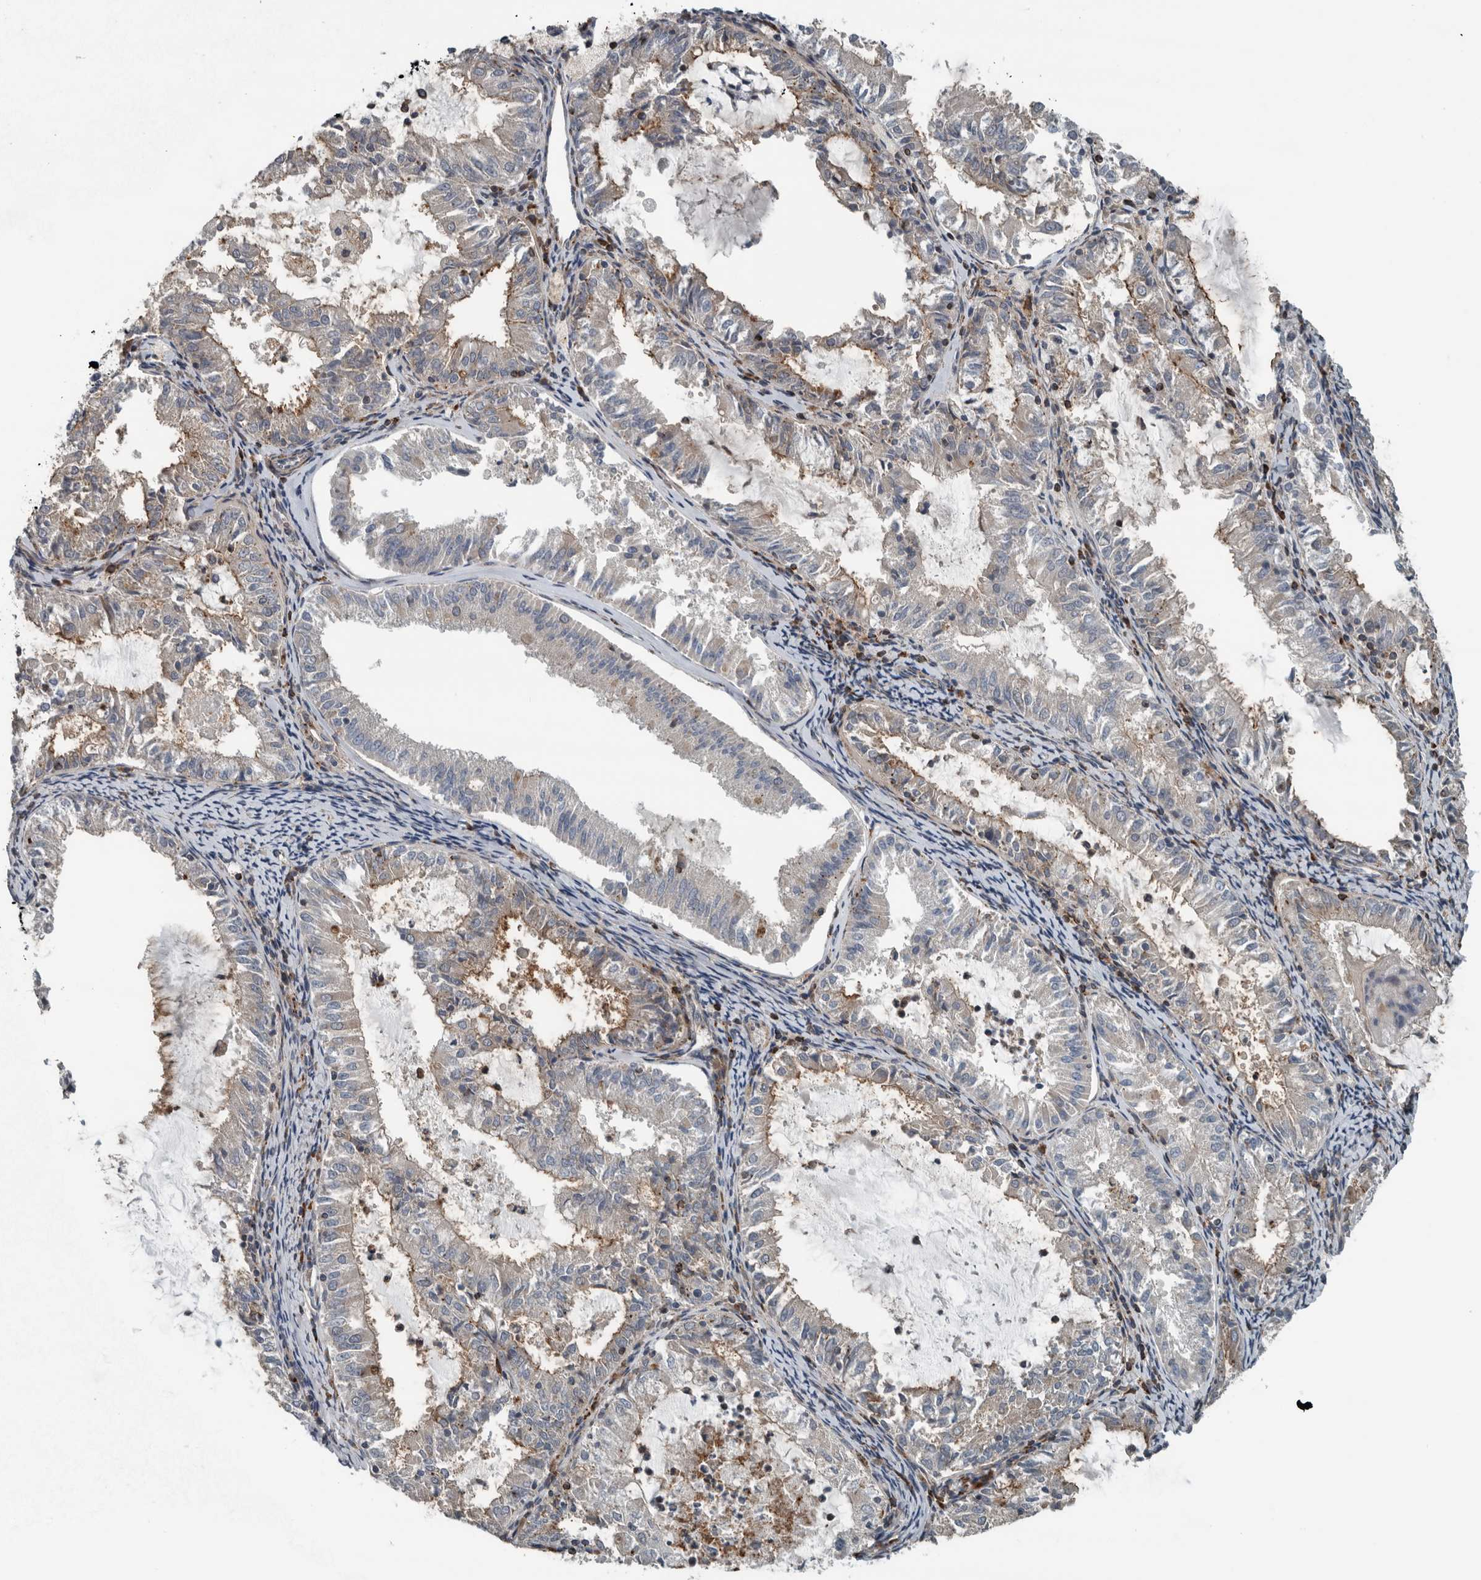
{"staining": {"intensity": "weak", "quantity": "<25%", "location": "cytoplasmic/membranous"}, "tissue": "endometrial cancer", "cell_type": "Tumor cells", "image_type": "cancer", "snomed": [{"axis": "morphology", "description": "Adenocarcinoma, NOS"}, {"axis": "topography", "description": "Endometrium"}], "caption": "Adenocarcinoma (endometrial) stained for a protein using immunohistochemistry exhibits no expression tumor cells.", "gene": "AMFR", "patient": {"sex": "female", "age": 57}}